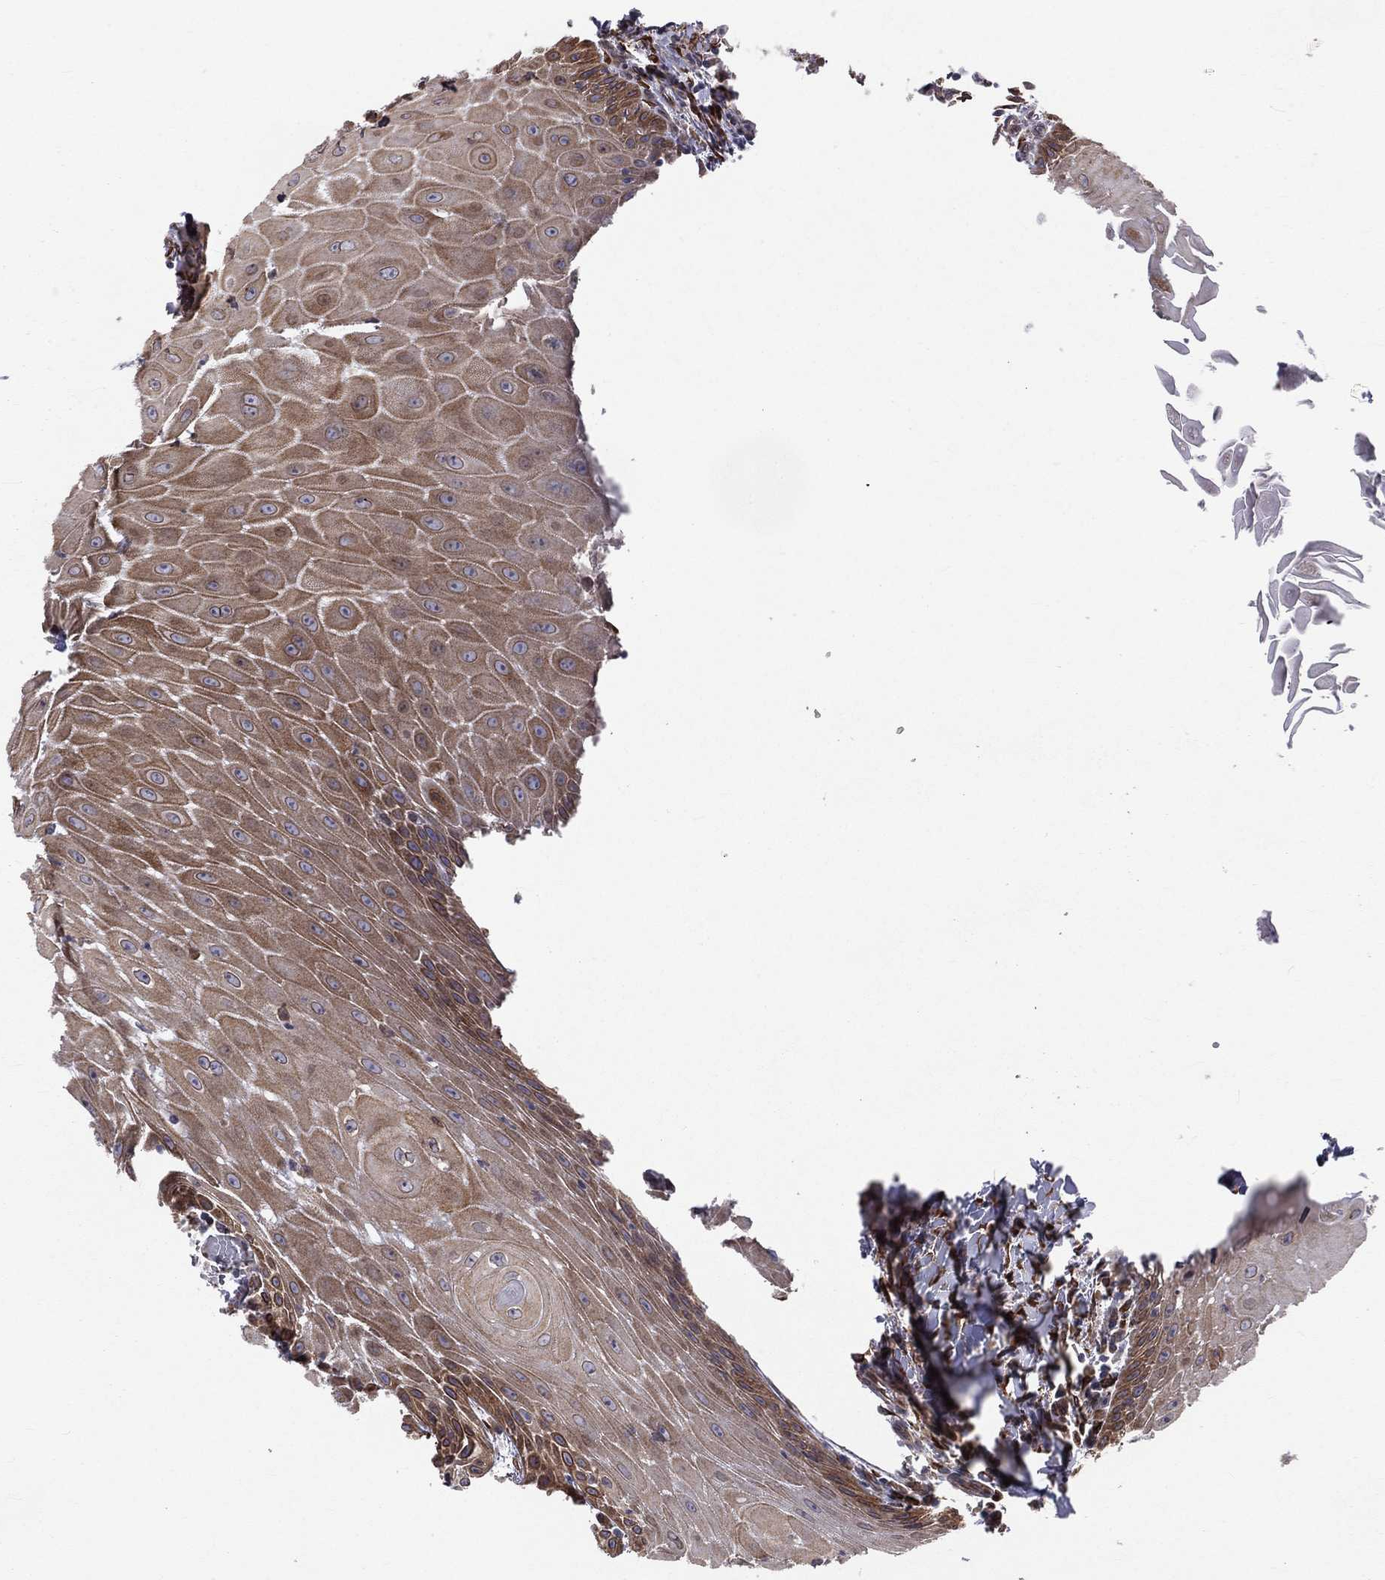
{"staining": {"intensity": "weak", "quantity": ">75%", "location": "cytoplasmic/membranous"}, "tissue": "head and neck cancer", "cell_type": "Tumor cells", "image_type": "cancer", "snomed": [{"axis": "morphology", "description": "Squamous cell carcinoma, NOS"}, {"axis": "topography", "description": "Oral tissue"}, {"axis": "topography", "description": "Head-Neck"}], "caption": "Immunohistochemistry staining of head and neck squamous cell carcinoma, which displays low levels of weak cytoplasmic/membranous staining in about >75% of tumor cells indicating weak cytoplasmic/membranous protein positivity. The staining was performed using DAB (brown) for protein detection and nuclei were counterstained in hematoxylin (blue).", "gene": "PGRMC1", "patient": {"sex": "male", "age": 58}}